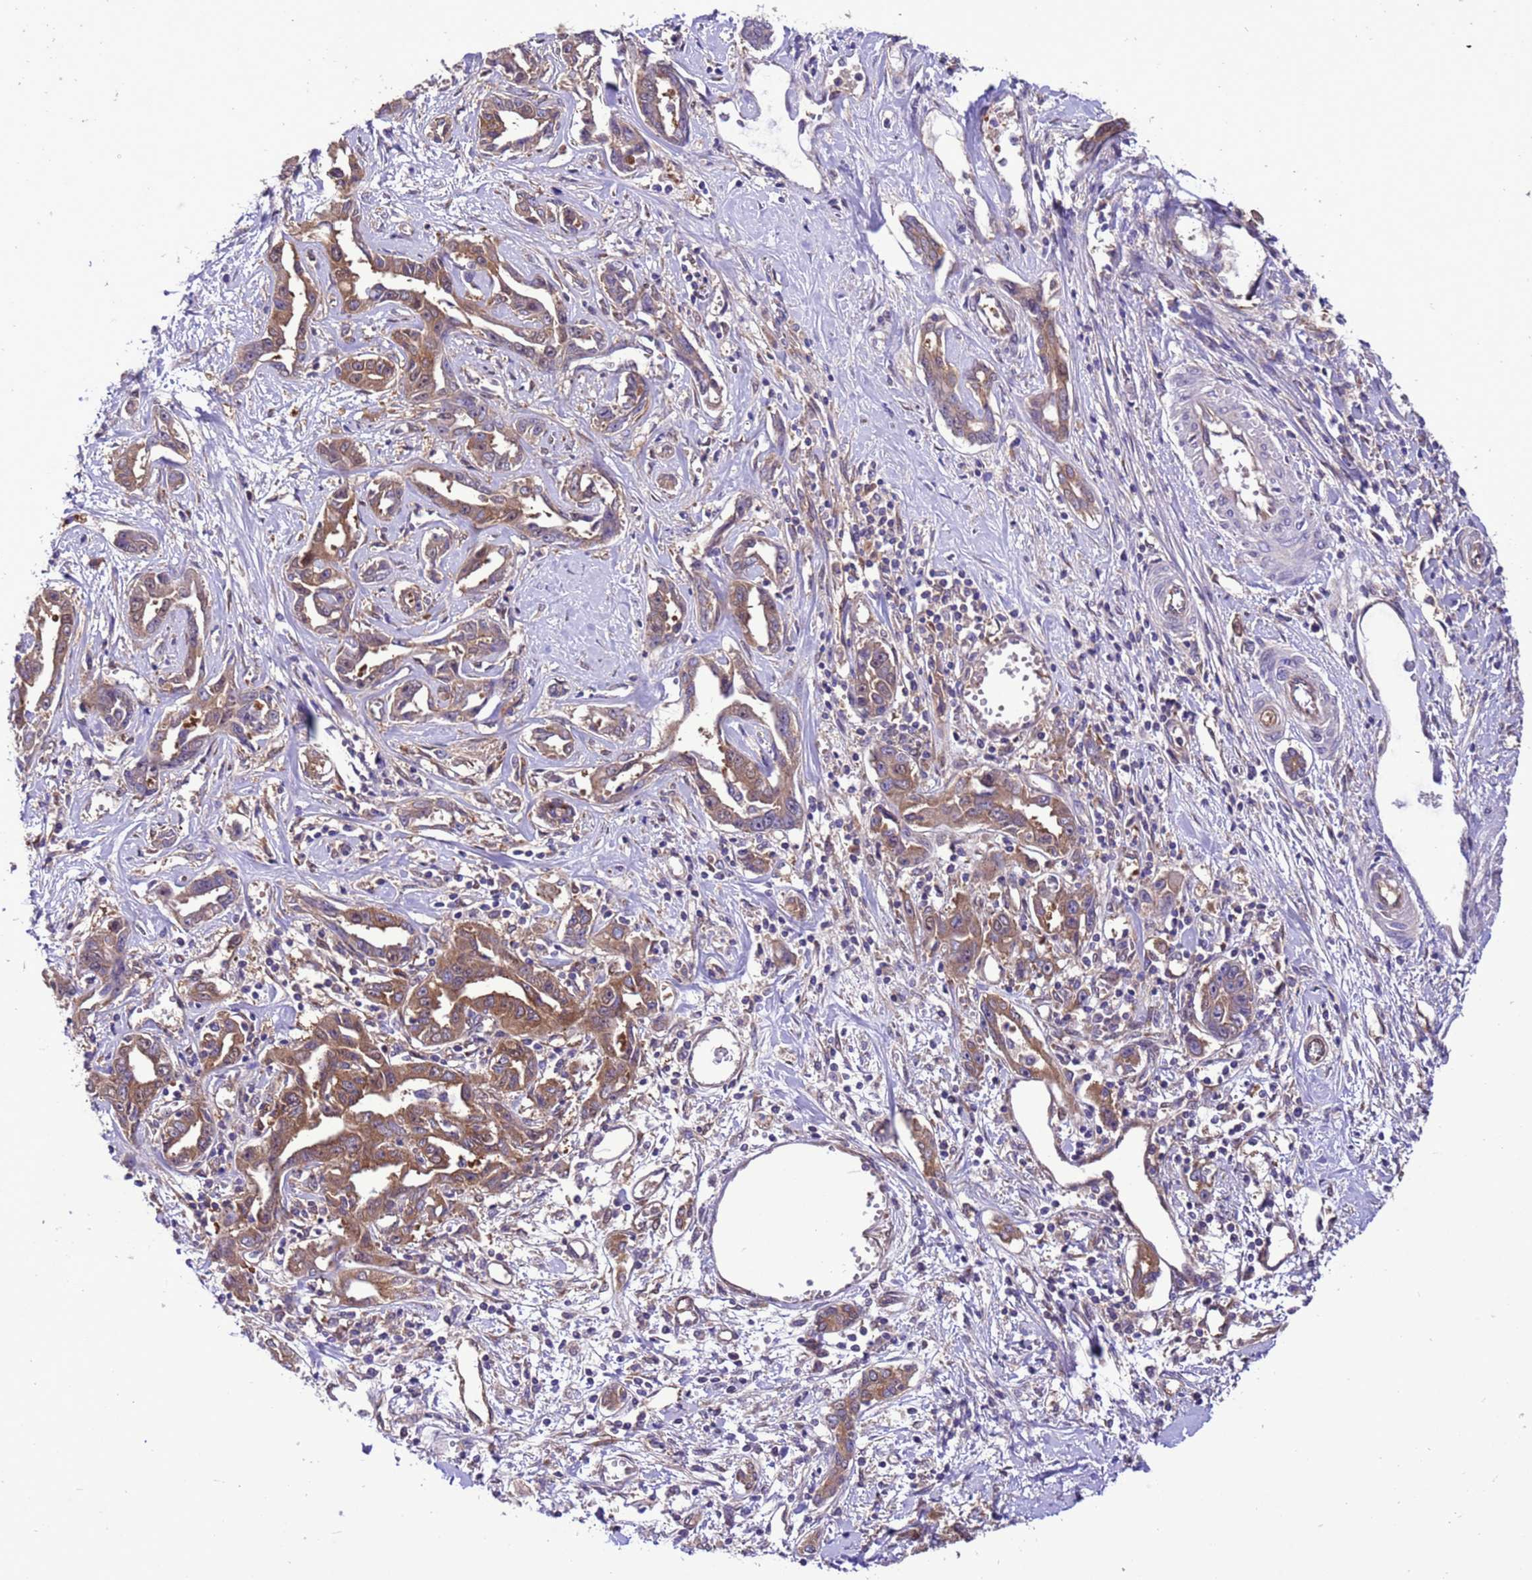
{"staining": {"intensity": "moderate", "quantity": ">75%", "location": "cytoplasmic/membranous"}, "tissue": "liver cancer", "cell_type": "Tumor cells", "image_type": "cancer", "snomed": [{"axis": "morphology", "description": "Cholangiocarcinoma"}, {"axis": "topography", "description": "Liver"}], "caption": "The image shows staining of liver cancer (cholangiocarcinoma), revealing moderate cytoplasmic/membranous protein expression (brown color) within tumor cells.", "gene": "RABEP2", "patient": {"sex": "male", "age": 59}}